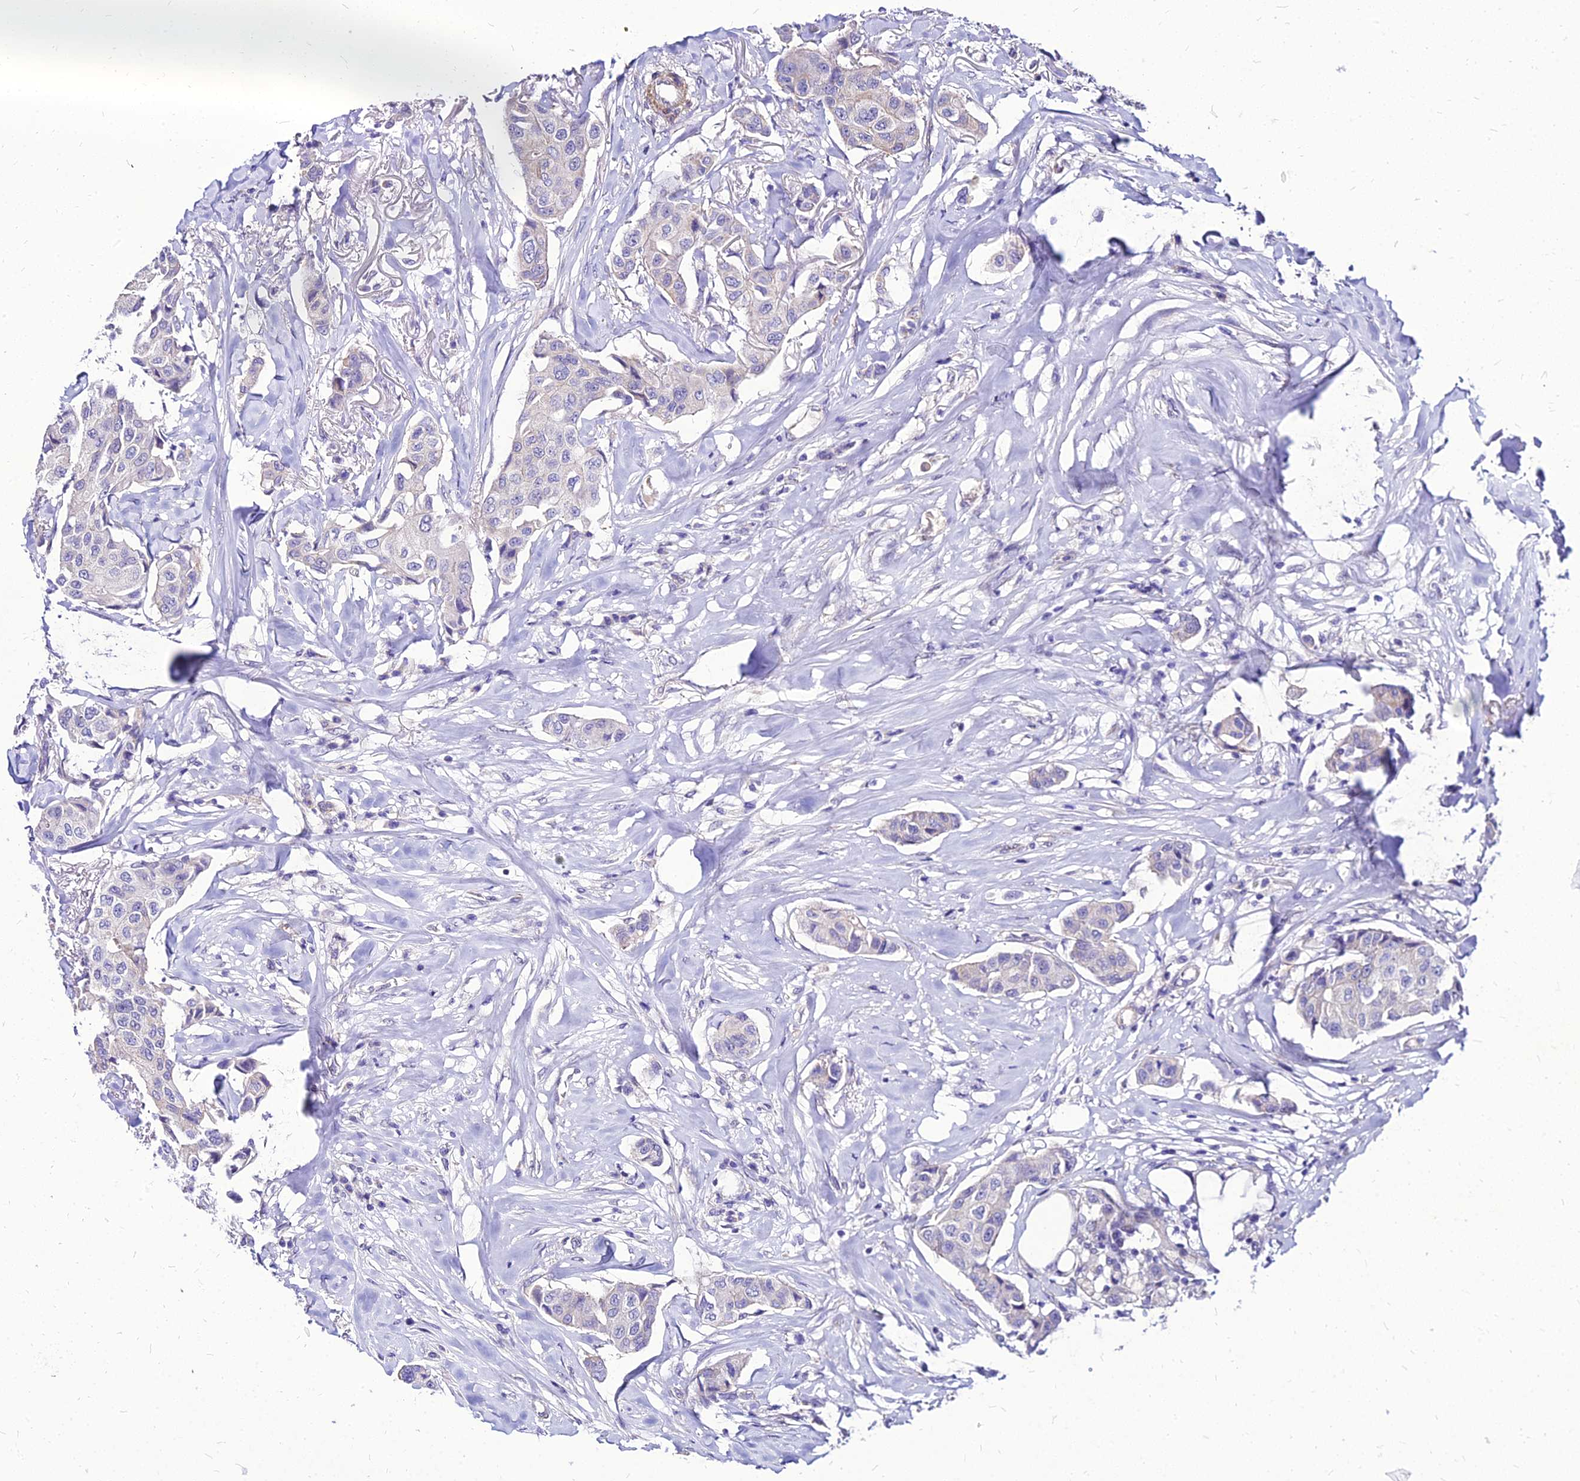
{"staining": {"intensity": "negative", "quantity": "none", "location": "none"}, "tissue": "breast cancer", "cell_type": "Tumor cells", "image_type": "cancer", "snomed": [{"axis": "morphology", "description": "Duct carcinoma"}, {"axis": "topography", "description": "Breast"}], "caption": "High magnification brightfield microscopy of breast cancer (infiltrating ductal carcinoma) stained with DAB (brown) and counterstained with hematoxylin (blue): tumor cells show no significant positivity.", "gene": "YEATS2", "patient": {"sex": "female", "age": 80}}